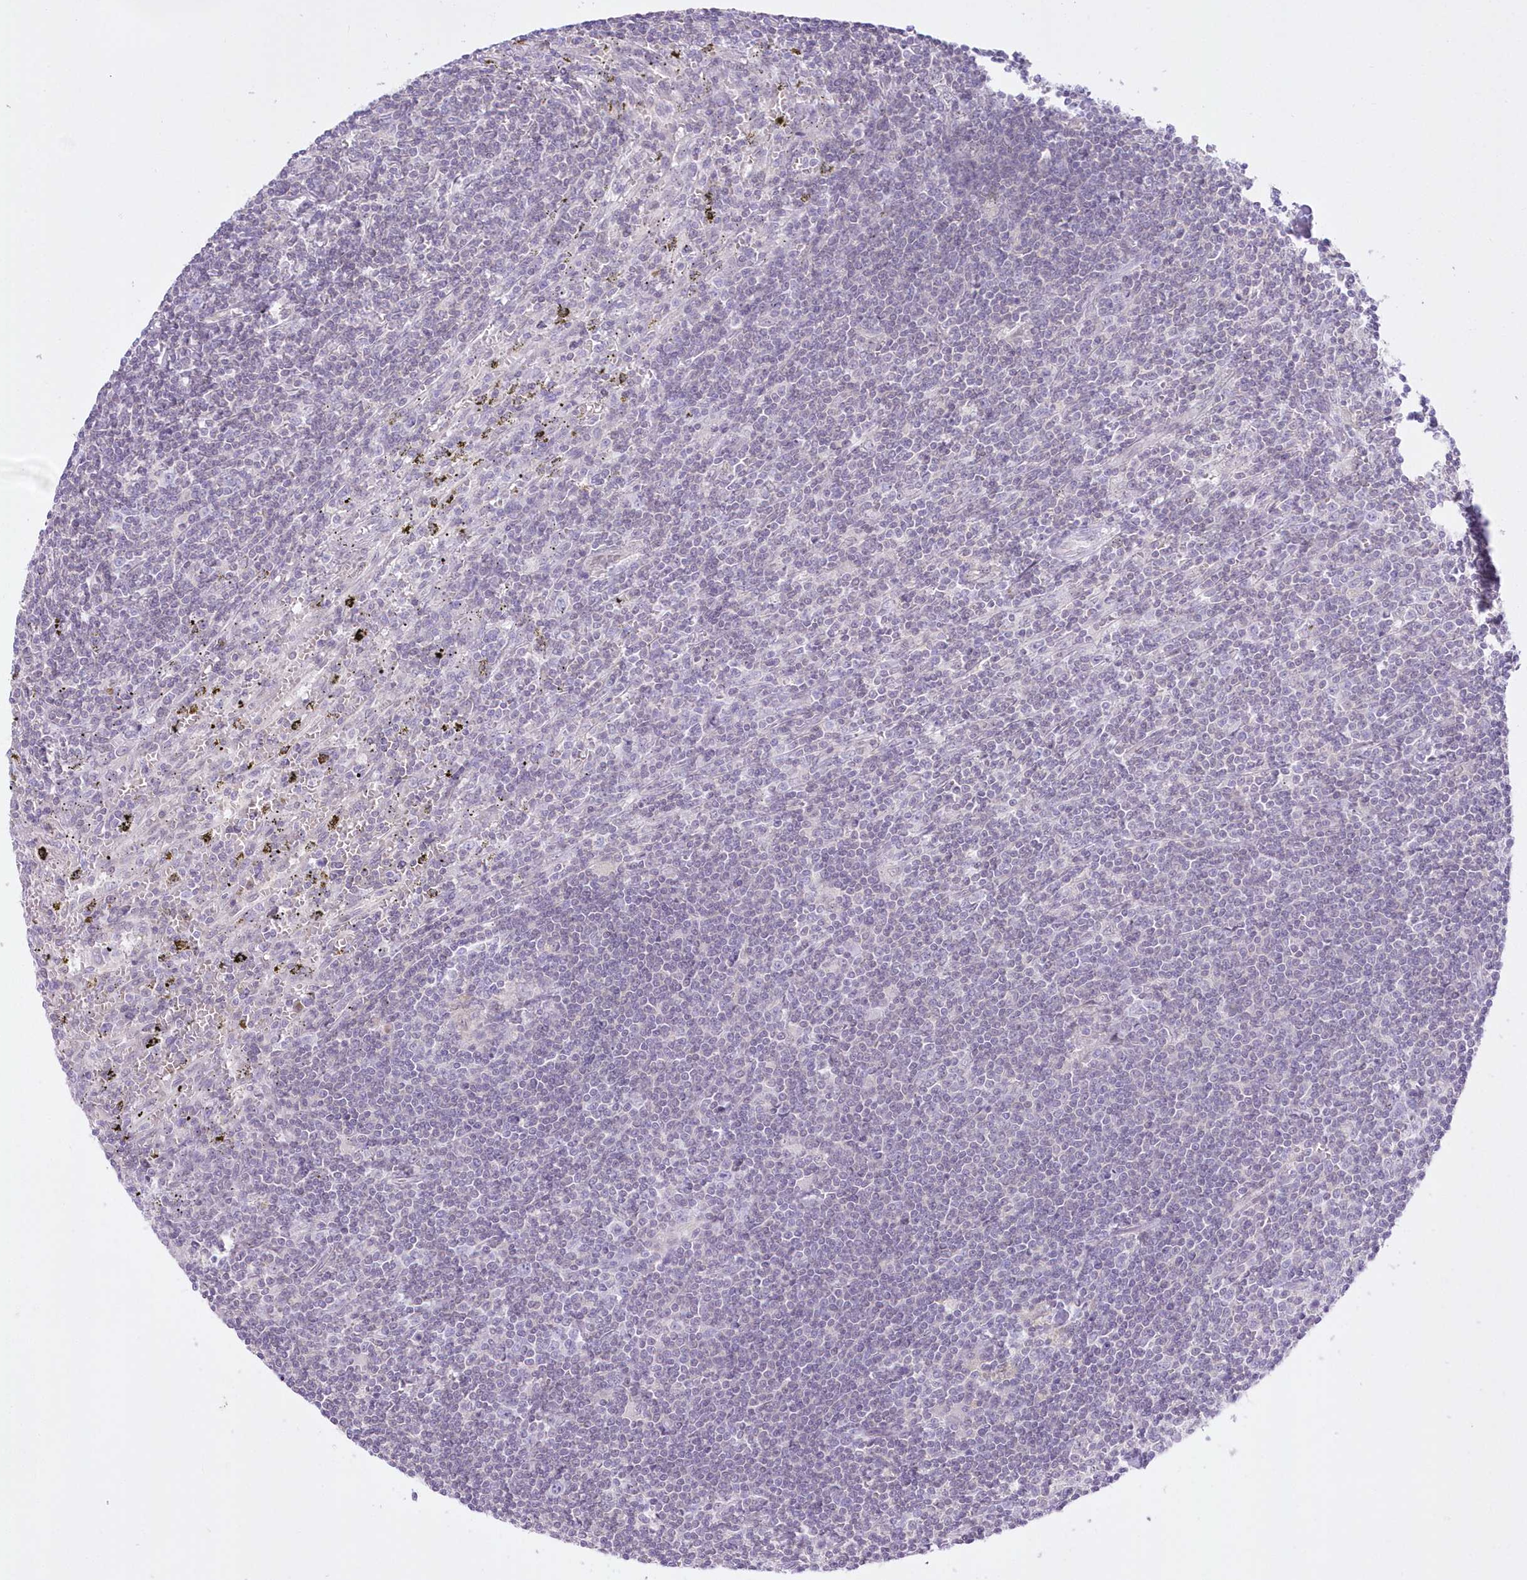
{"staining": {"intensity": "negative", "quantity": "none", "location": "none"}, "tissue": "lymphoma", "cell_type": "Tumor cells", "image_type": "cancer", "snomed": [{"axis": "morphology", "description": "Malignant lymphoma, non-Hodgkin's type, Low grade"}, {"axis": "topography", "description": "Spleen"}], "caption": "The immunohistochemistry image has no significant positivity in tumor cells of lymphoma tissue.", "gene": "UBA6", "patient": {"sex": "male", "age": 76}}